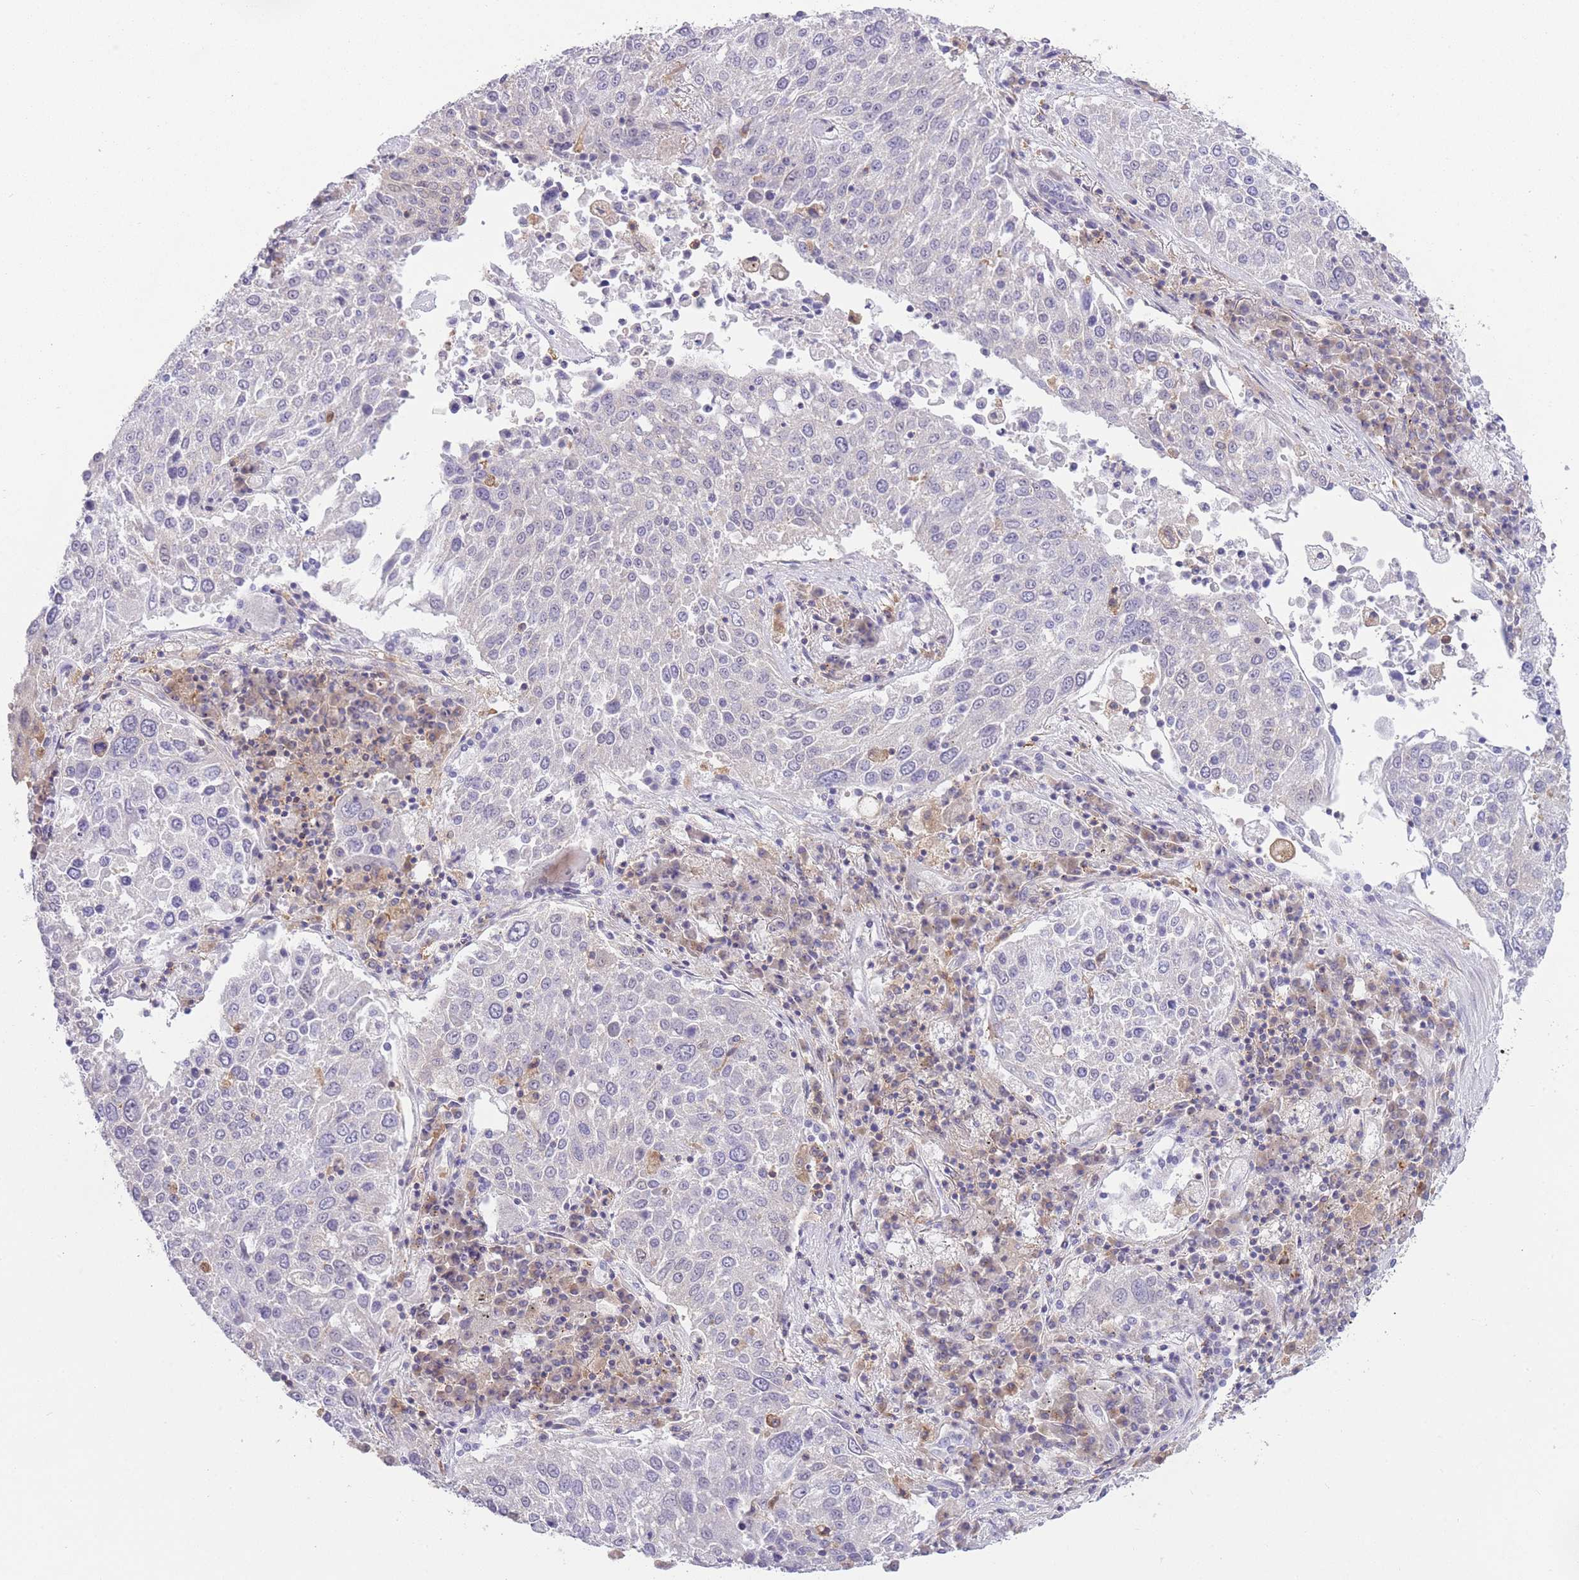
{"staining": {"intensity": "negative", "quantity": "none", "location": "none"}, "tissue": "lung cancer", "cell_type": "Tumor cells", "image_type": "cancer", "snomed": [{"axis": "morphology", "description": "Squamous cell carcinoma, NOS"}, {"axis": "topography", "description": "Lung"}], "caption": "A histopathology image of human lung cancer (squamous cell carcinoma) is negative for staining in tumor cells.", "gene": "PRKAR1A", "patient": {"sex": "male", "age": 65}}